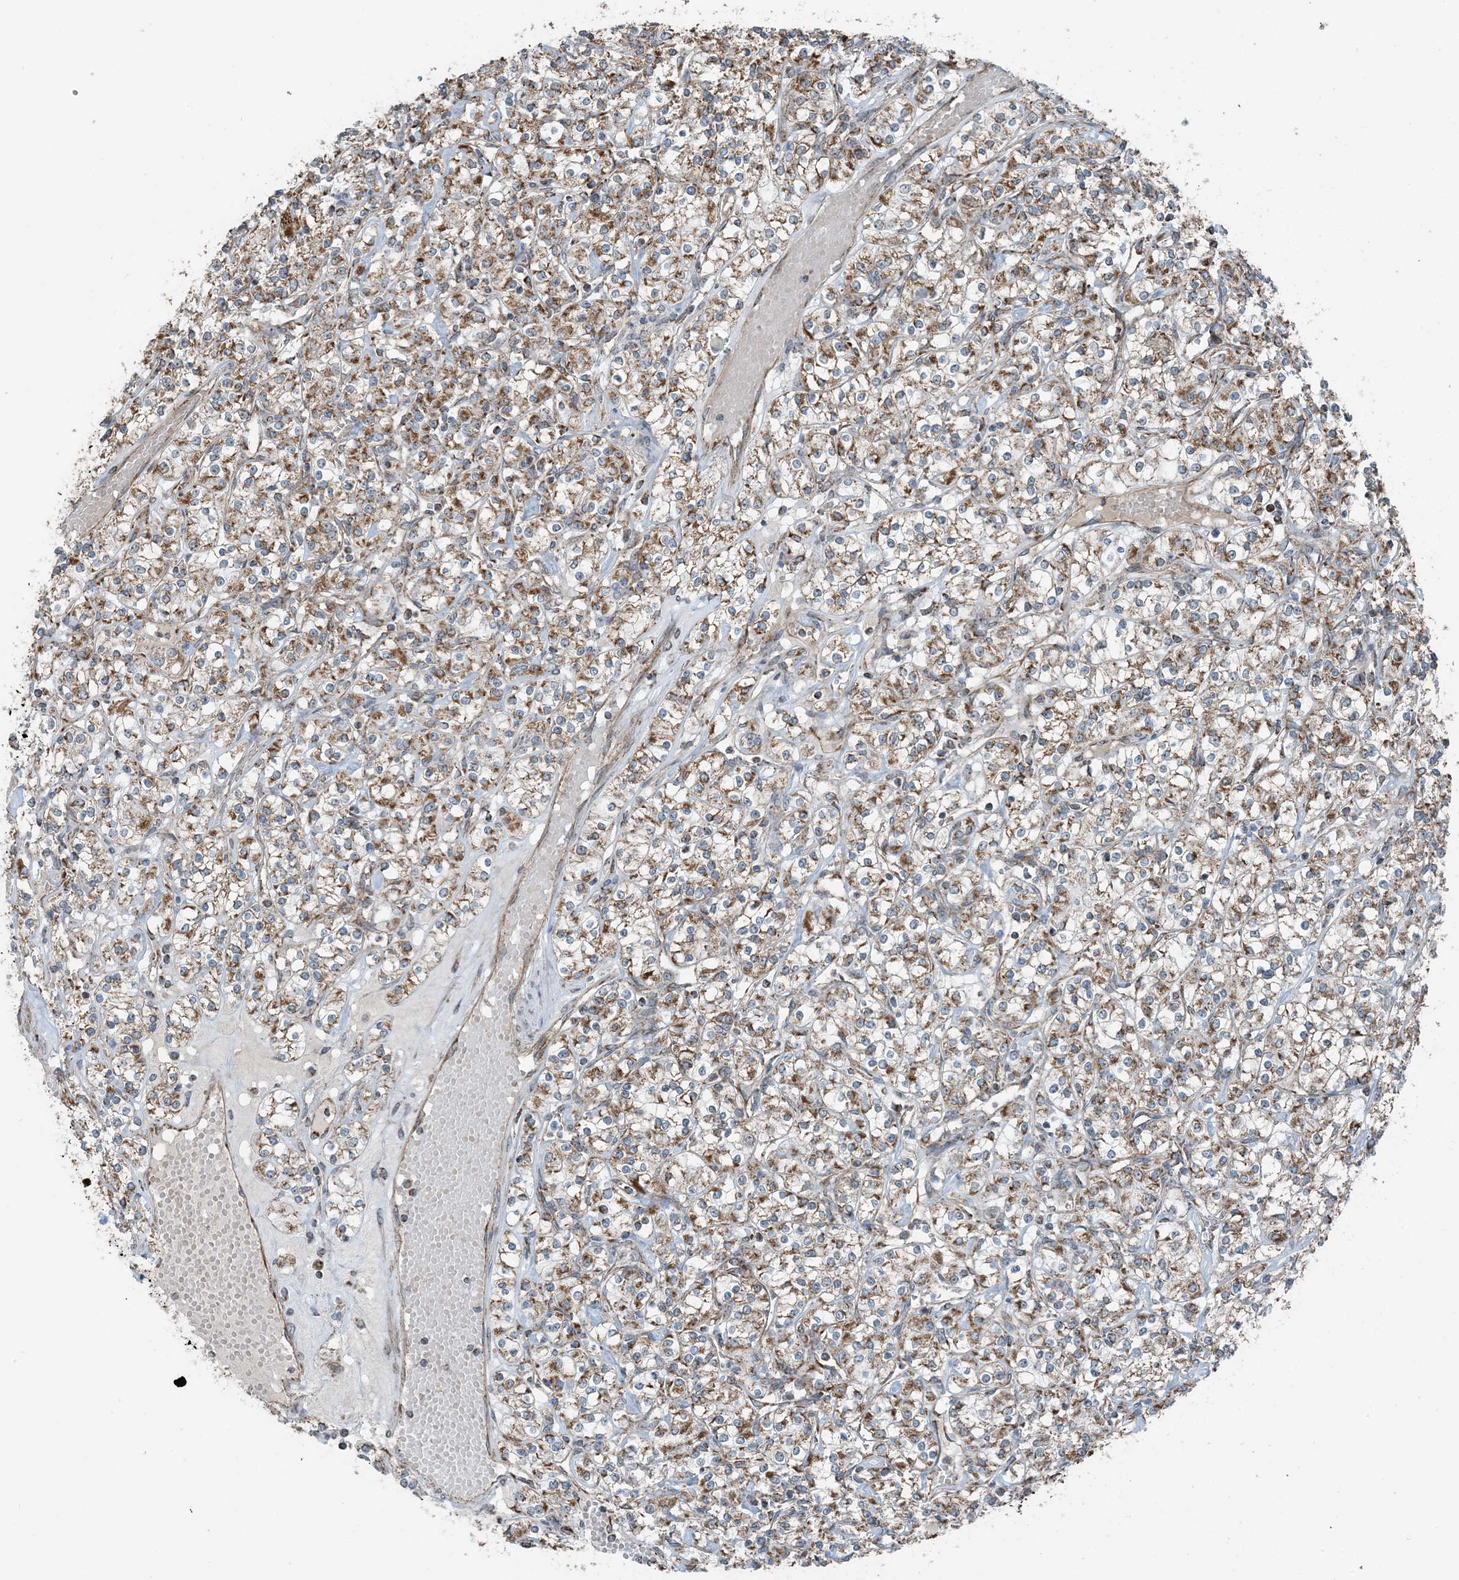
{"staining": {"intensity": "moderate", "quantity": ">75%", "location": "cytoplasmic/membranous"}, "tissue": "renal cancer", "cell_type": "Tumor cells", "image_type": "cancer", "snomed": [{"axis": "morphology", "description": "Adenocarcinoma, NOS"}, {"axis": "topography", "description": "Kidney"}], "caption": "Protein analysis of renal adenocarcinoma tissue displays moderate cytoplasmic/membranous expression in approximately >75% of tumor cells. Using DAB (brown) and hematoxylin (blue) stains, captured at high magnification using brightfield microscopy.", "gene": "PILRB", "patient": {"sex": "male", "age": 77}}